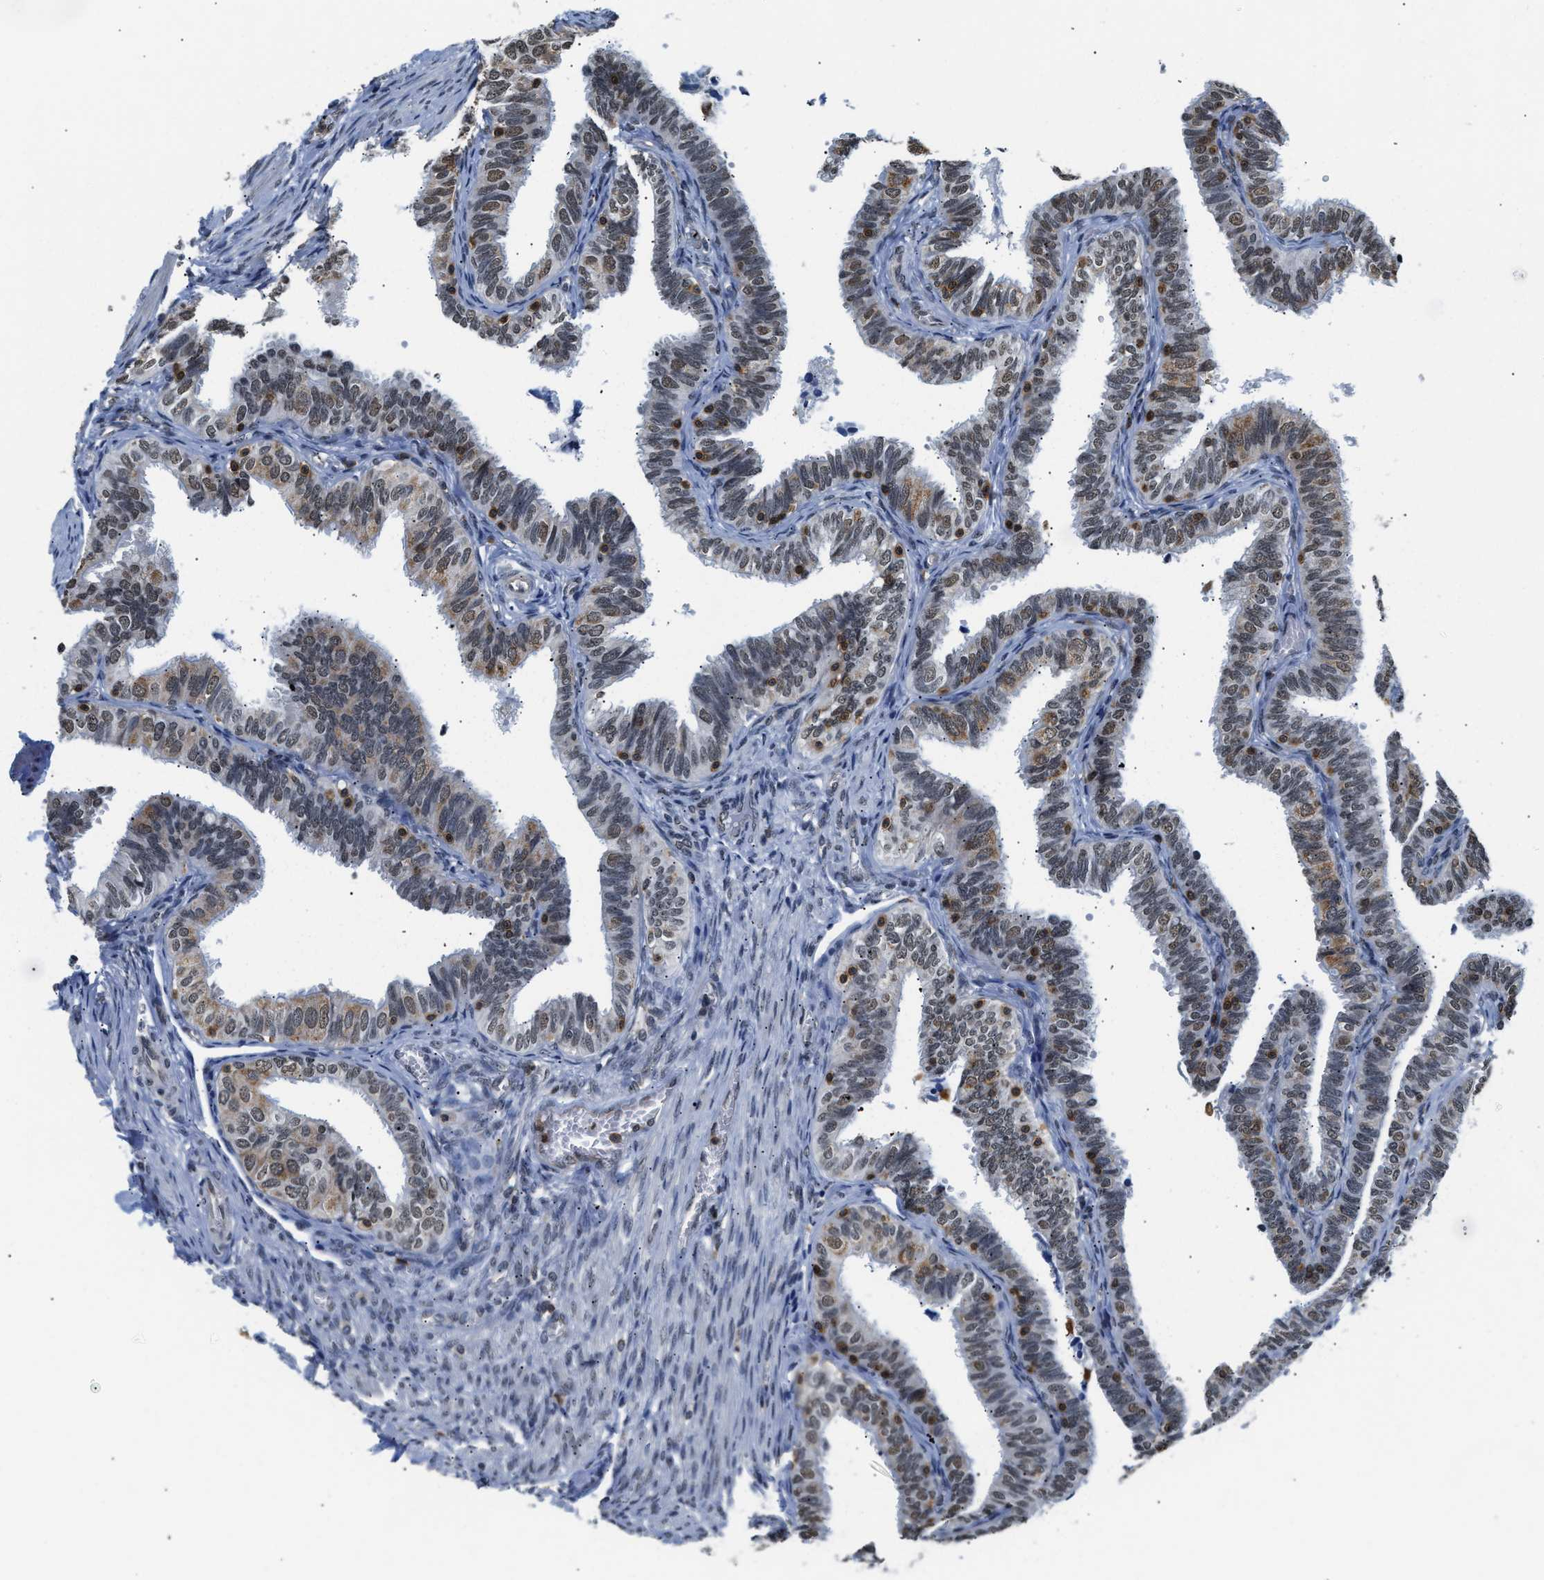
{"staining": {"intensity": "moderate", "quantity": "25%-75%", "location": "nuclear"}, "tissue": "fallopian tube", "cell_type": "Glandular cells", "image_type": "normal", "snomed": [{"axis": "morphology", "description": "Normal tissue, NOS"}, {"axis": "topography", "description": "Fallopian tube"}], "caption": "Protein staining of normal fallopian tube reveals moderate nuclear positivity in approximately 25%-75% of glandular cells.", "gene": "STK10", "patient": {"sex": "female", "age": 46}}